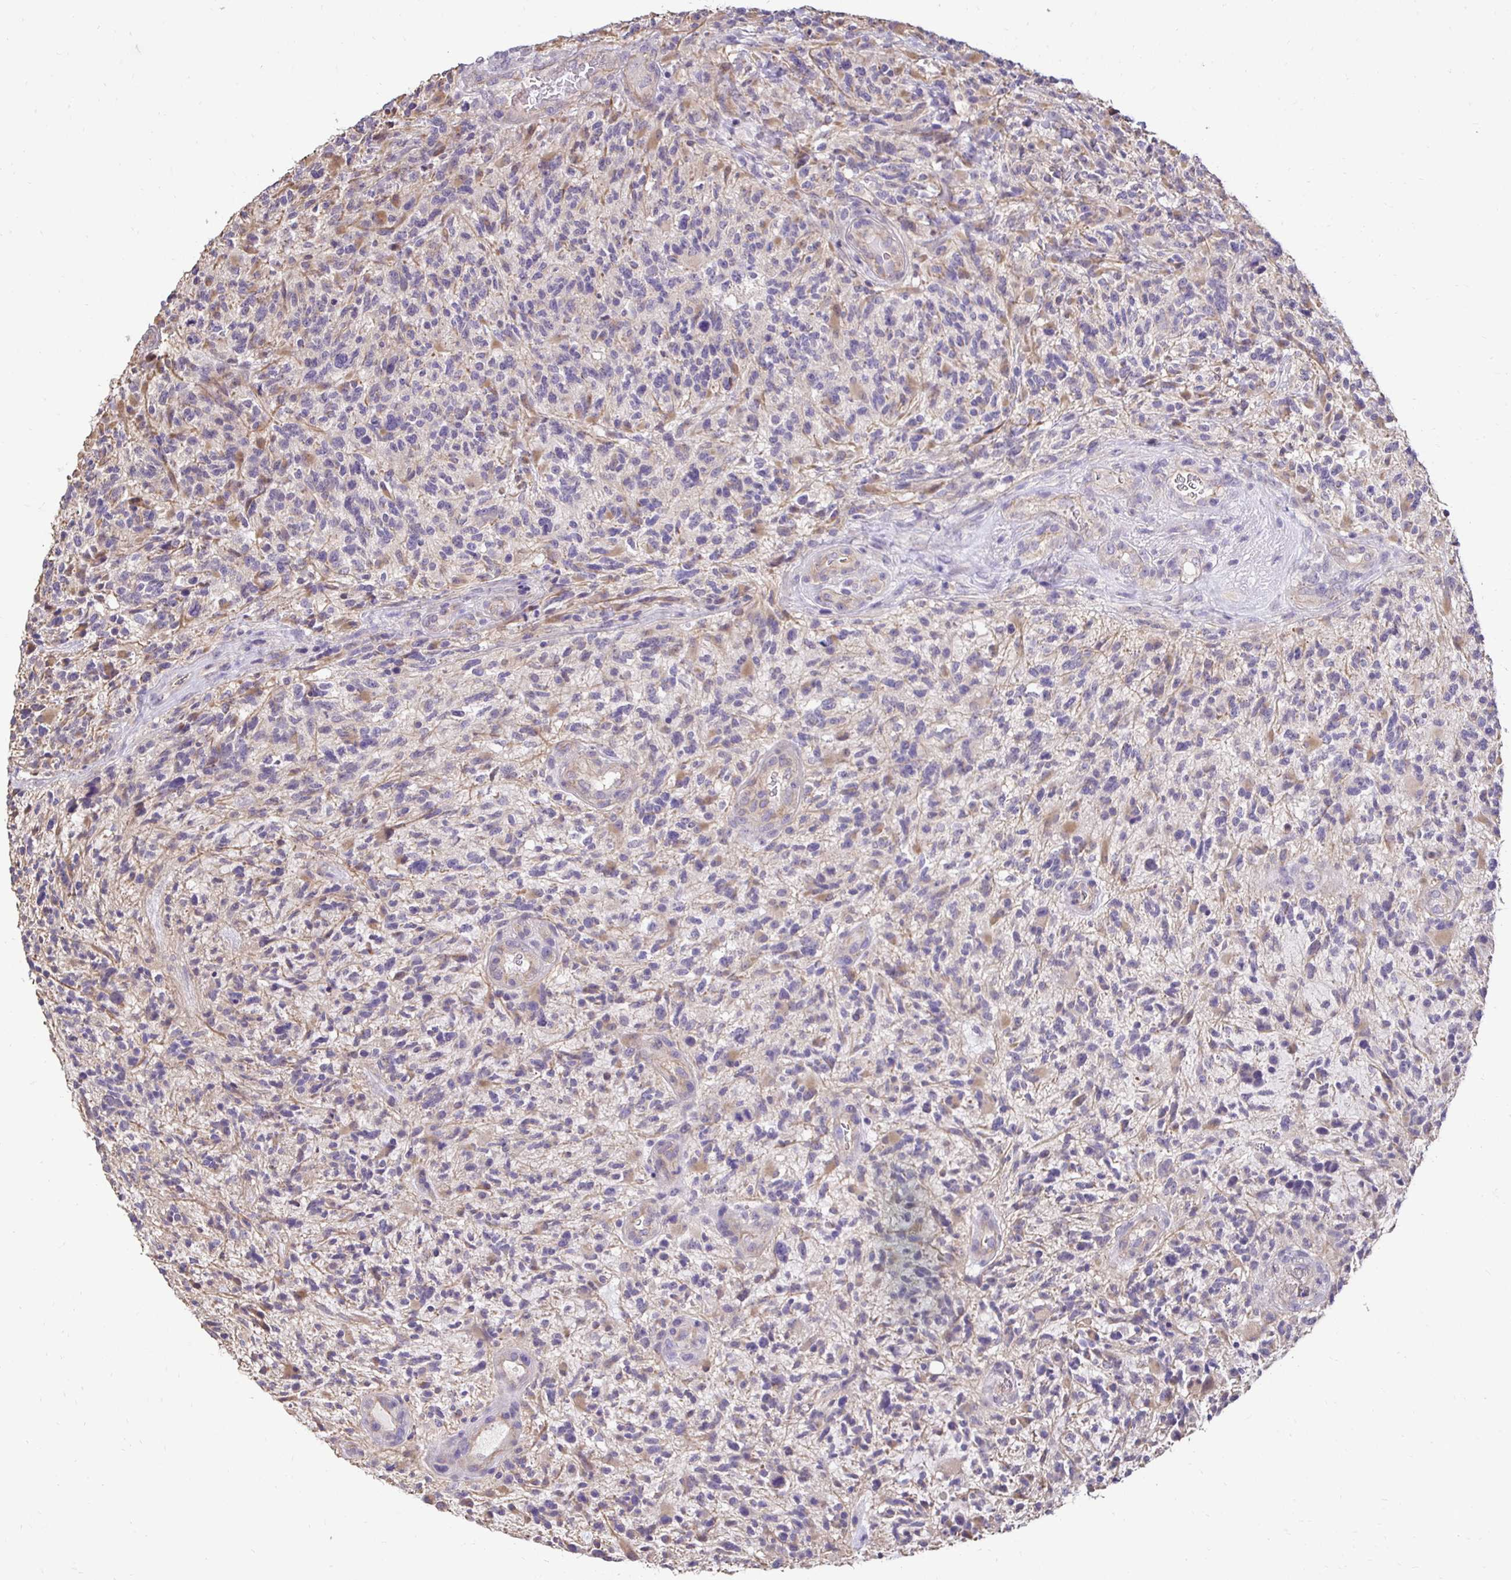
{"staining": {"intensity": "negative", "quantity": "none", "location": "none"}, "tissue": "glioma", "cell_type": "Tumor cells", "image_type": "cancer", "snomed": [{"axis": "morphology", "description": "Glioma, malignant, High grade"}, {"axis": "topography", "description": "Brain"}], "caption": "This histopathology image is of glioma stained with immunohistochemistry to label a protein in brown with the nuclei are counter-stained blue. There is no staining in tumor cells.", "gene": "SLC9A1", "patient": {"sex": "female", "age": 71}}